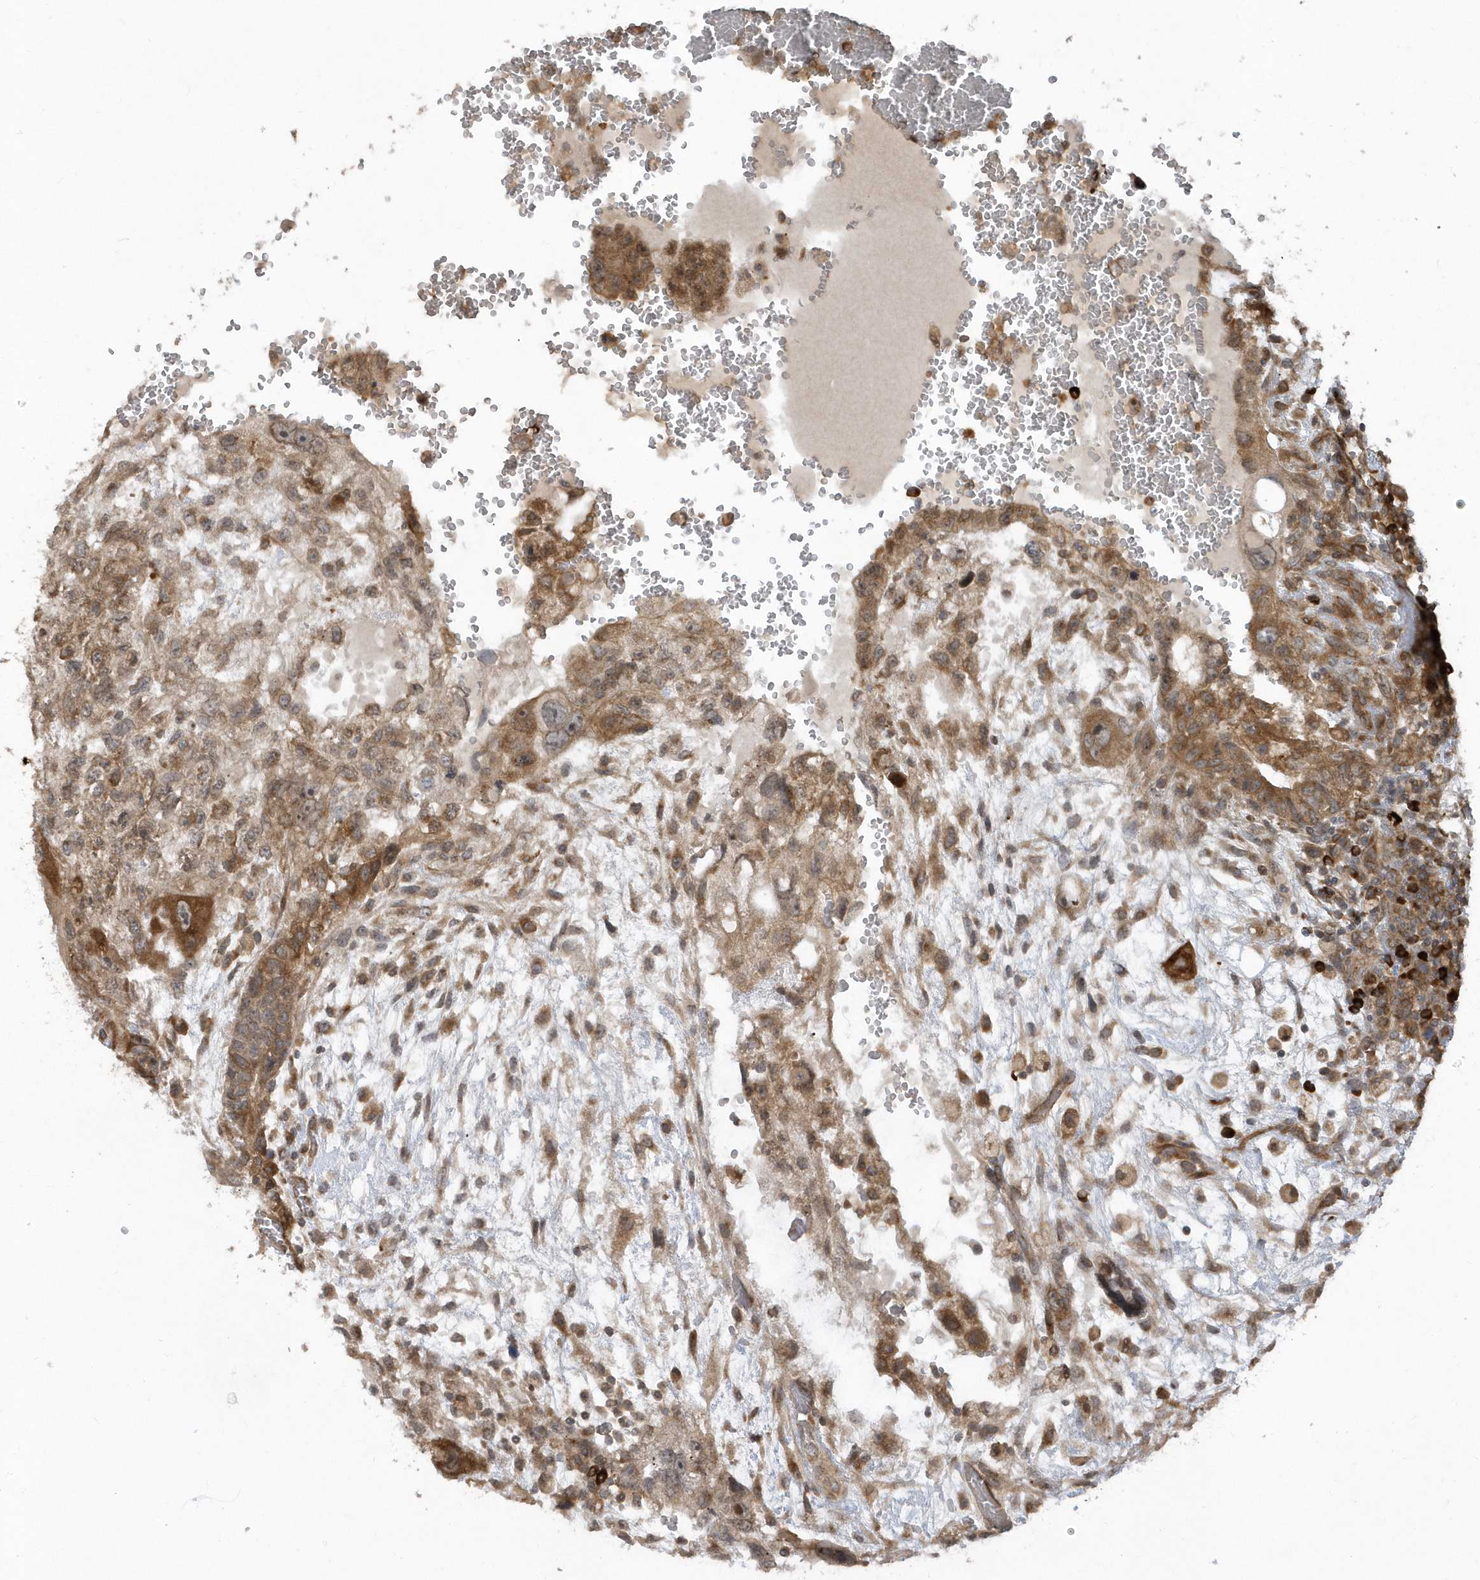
{"staining": {"intensity": "moderate", "quantity": ">75%", "location": "cytoplasmic/membranous"}, "tissue": "testis cancer", "cell_type": "Tumor cells", "image_type": "cancer", "snomed": [{"axis": "morphology", "description": "Carcinoma, Embryonal, NOS"}, {"axis": "topography", "description": "Testis"}], "caption": "A photomicrograph of embryonal carcinoma (testis) stained for a protein exhibits moderate cytoplasmic/membranous brown staining in tumor cells.", "gene": "HERPUD1", "patient": {"sex": "male", "age": 36}}